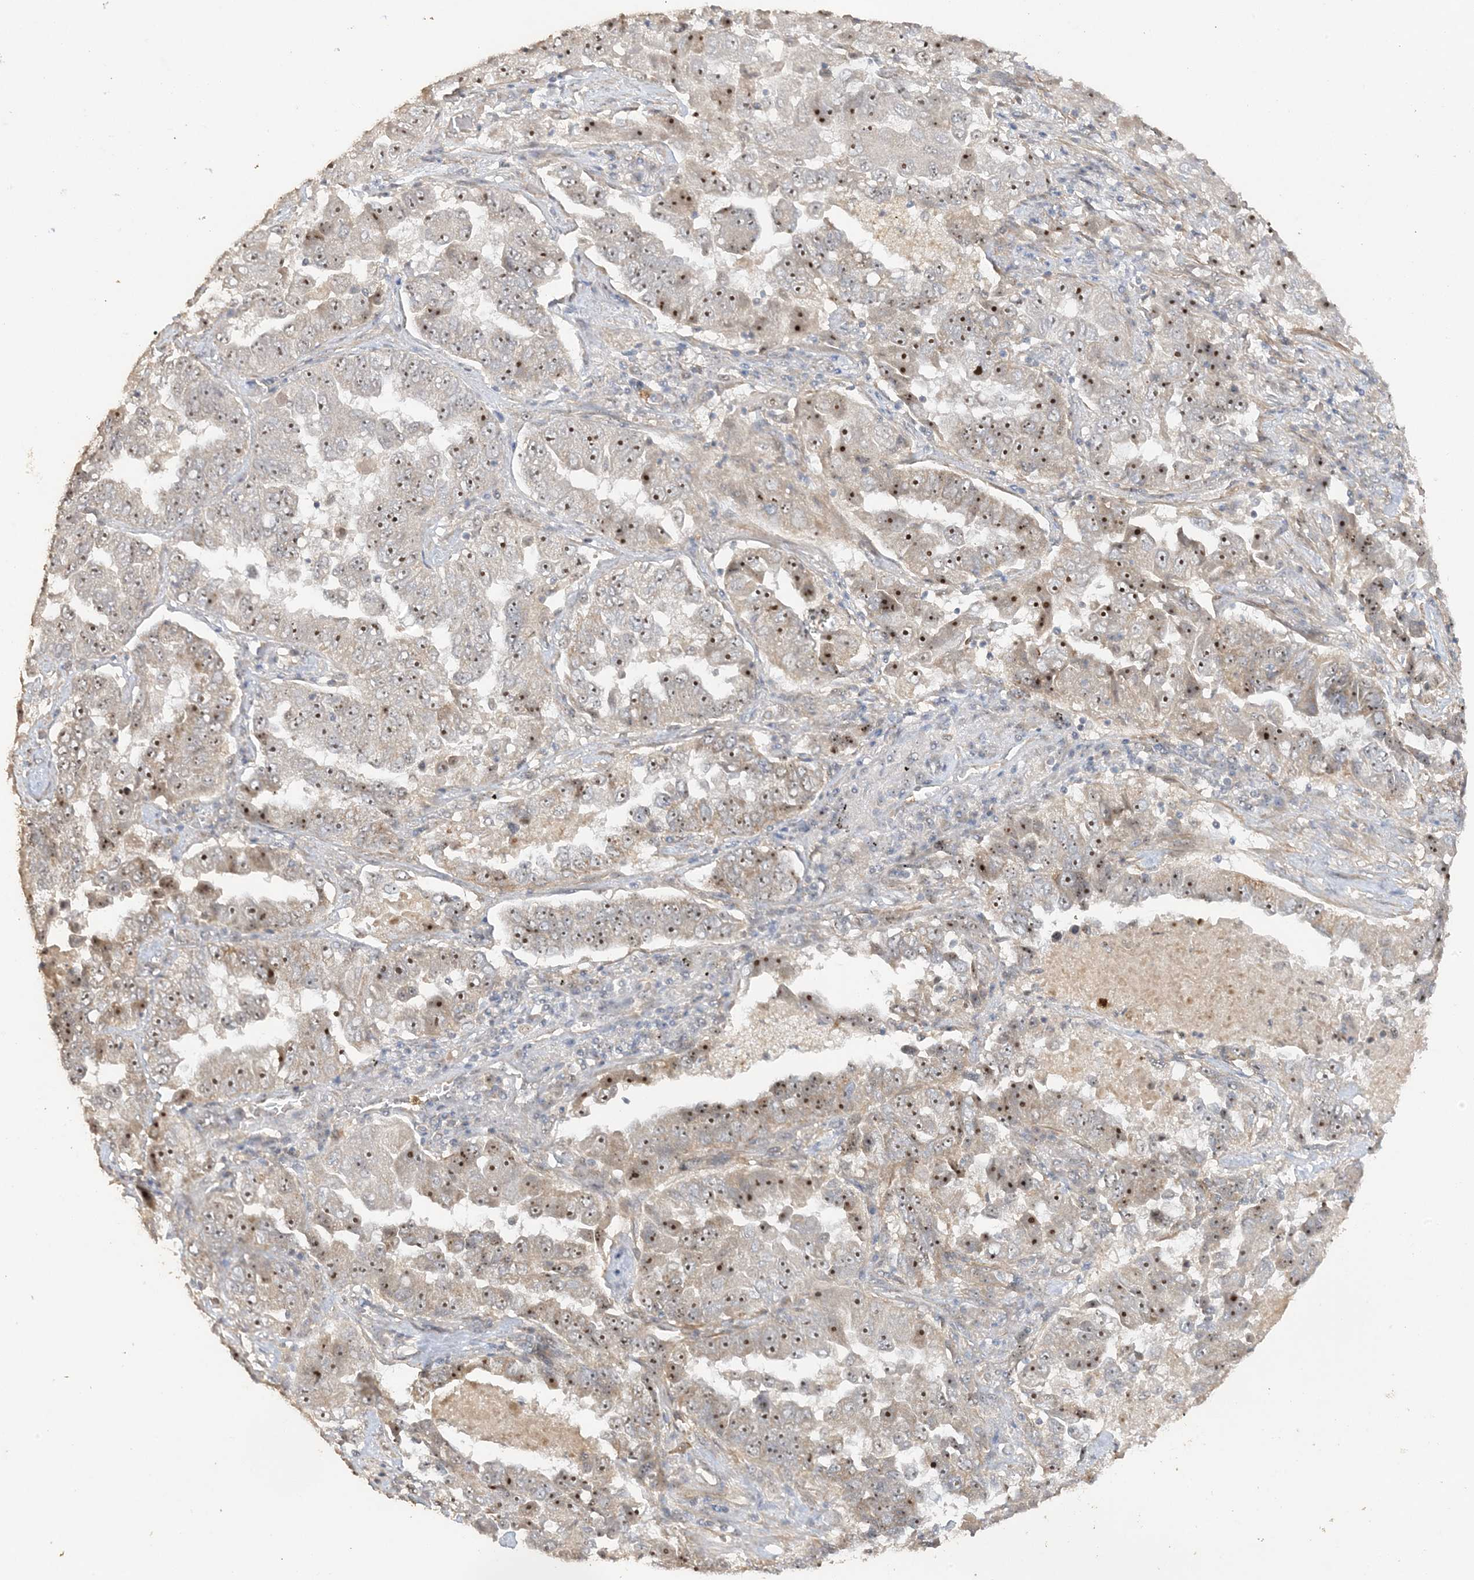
{"staining": {"intensity": "moderate", "quantity": ">75%", "location": "nuclear"}, "tissue": "lung cancer", "cell_type": "Tumor cells", "image_type": "cancer", "snomed": [{"axis": "morphology", "description": "Adenocarcinoma, NOS"}, {"axis": "topography", "description": "Lung"}], "caption": "Immunohistochemical staining of human lung cancer shows medium levels of moderate nuclear protein positivity in about >75% of tumor cells. (IHC, brightfield microscopy, high magnification).", "gene": "DDX18", "patient": {"sex": "female", "age": 51}}